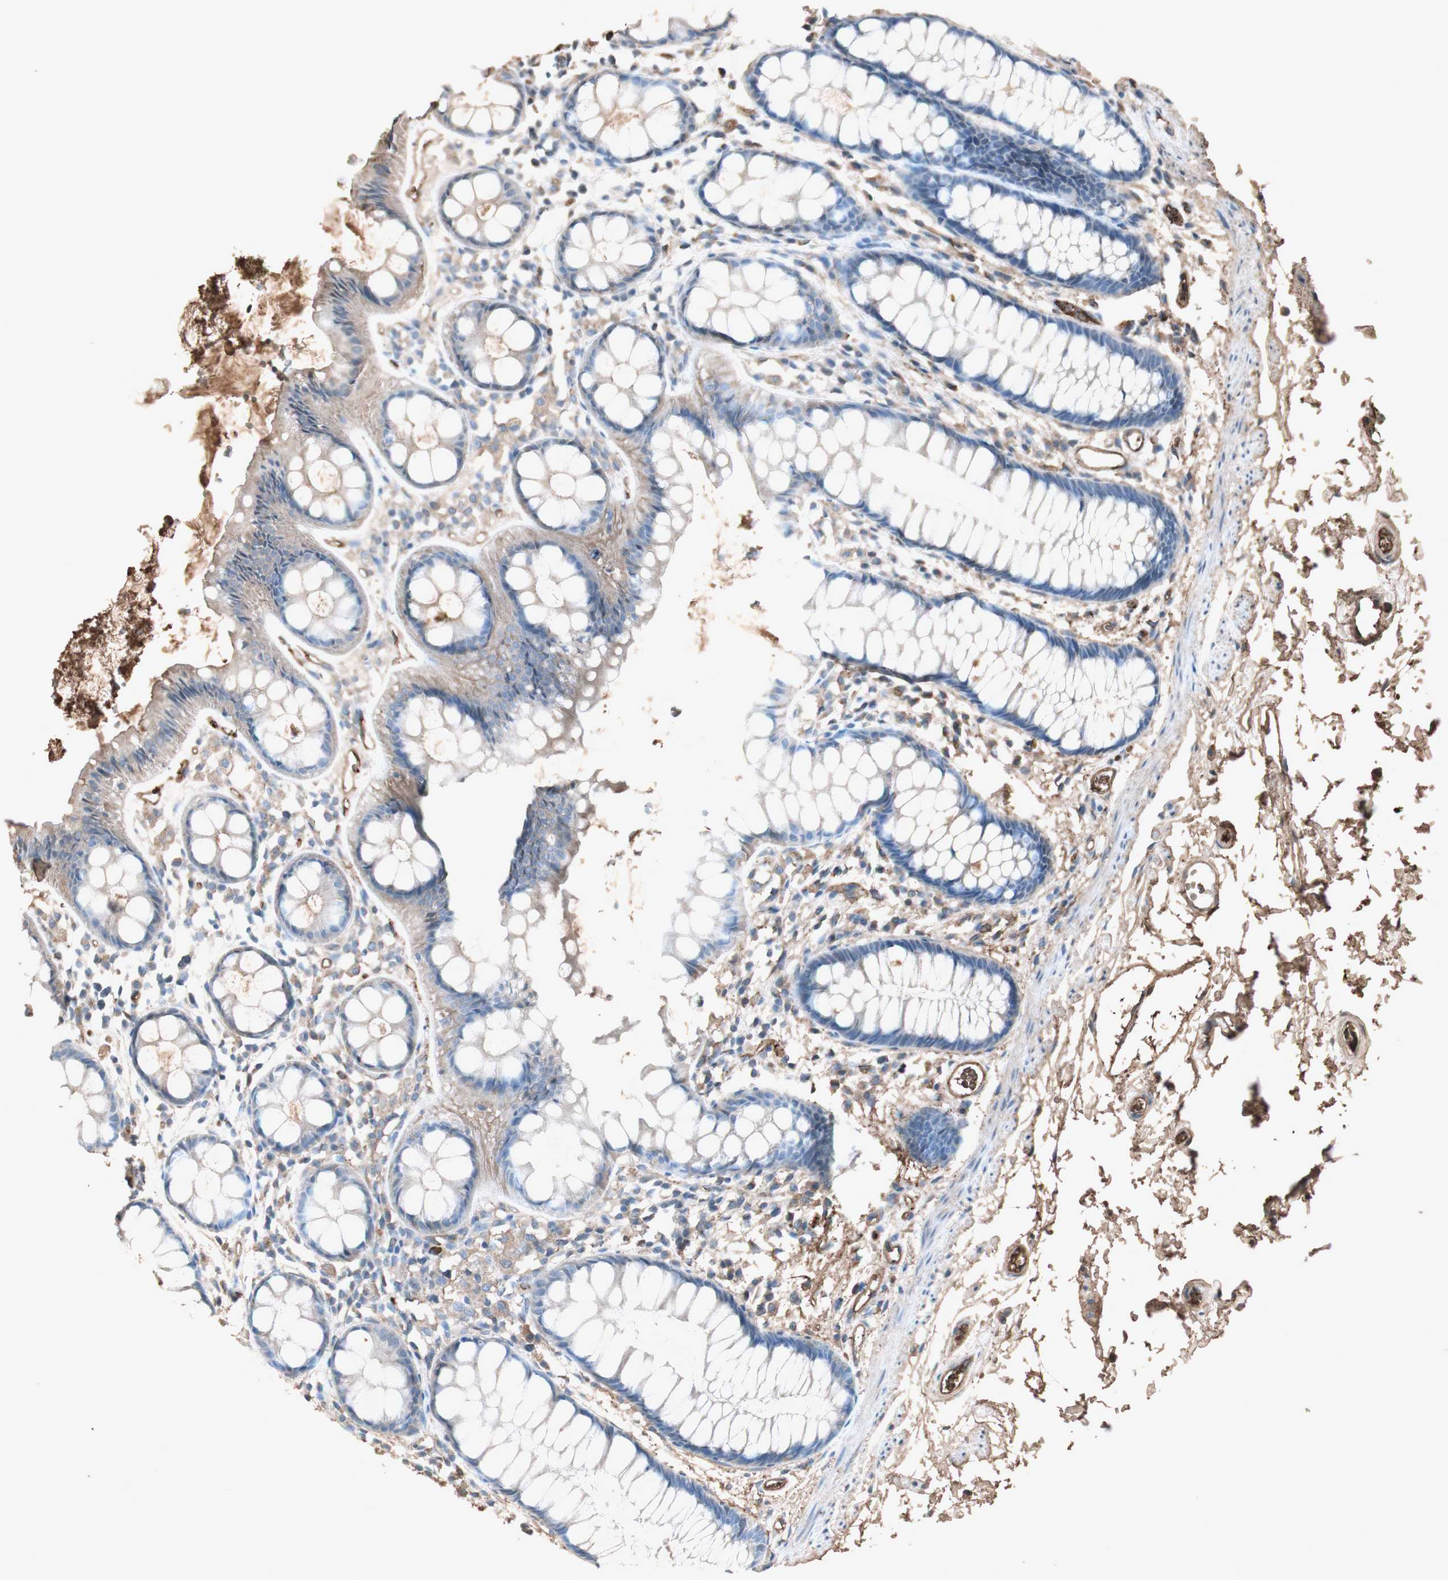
{"staining": {"intensity": "weak", "quantity": "25%-75%", "location": "cytoplasmic/membranous"}, "tissue": "rectum", "cell_type": "Glandular cells", "image_type": "normal", "snomed": [{"axis": "morphology", "description": "Normal tissue, NOS"}, {"axis": "topography", "description": "Rectum"}], "caption": "Immunohistochemistry (IHC) micrograph of normal rectum stained for a protein (brown), which displays low levels of weak cytoplasmic/membranous positivity in approximately 25%-75% of glandular cells.", "gene": "MMP14", "patient": {"sex": "female", "age": 66}}